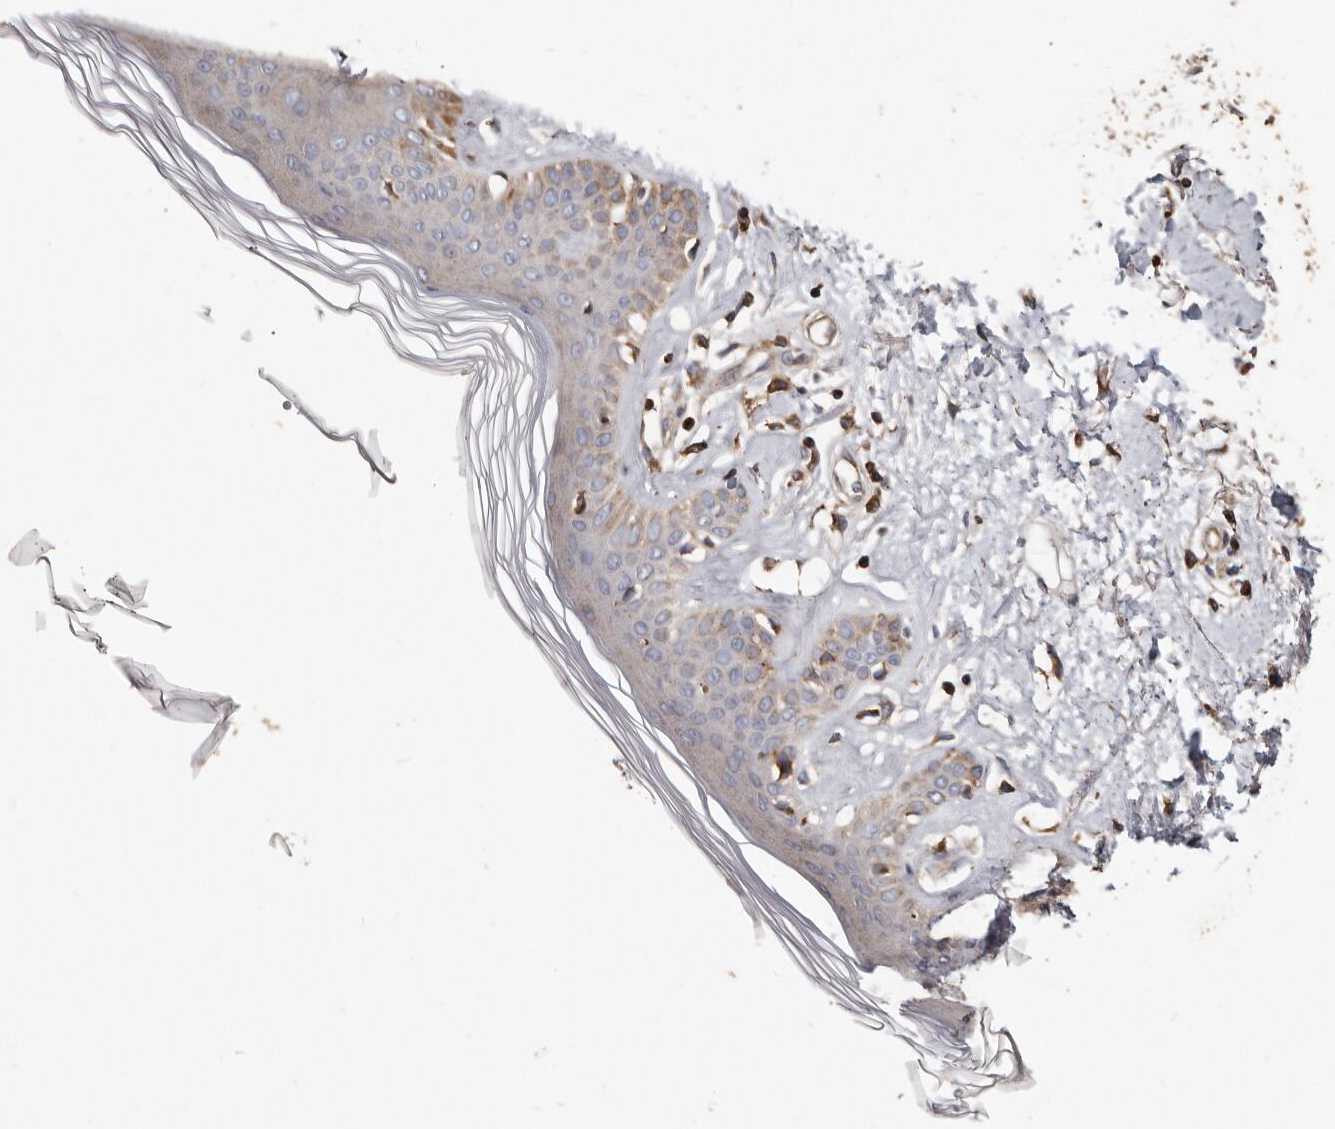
{"staining": {"intensity": "moderate", "quantity": "25%-75%", "location": "cytoplasmic/membranous"}, "tissue": "skin", "cell_type": "Fibroblasts", "image_type": "normal", "snomed": [{"axis": "morphology", "description": "Normal tissue, NOS"}, {"axis": "topography", "description": "Skin"}], "caption": "The micrograph demonstrates immunohistochemical staining of normal skin. There is moderate cytoplasmic/membranous positivity is seen in approximately 25%-75% of fibroblasts. Using DAB (brown) and hematoxylin (blue) stains, captured at high magnification using brightfield microscopy.", "gene": "OSGIN2", "patient": {"sex": "female", "age": 64}}